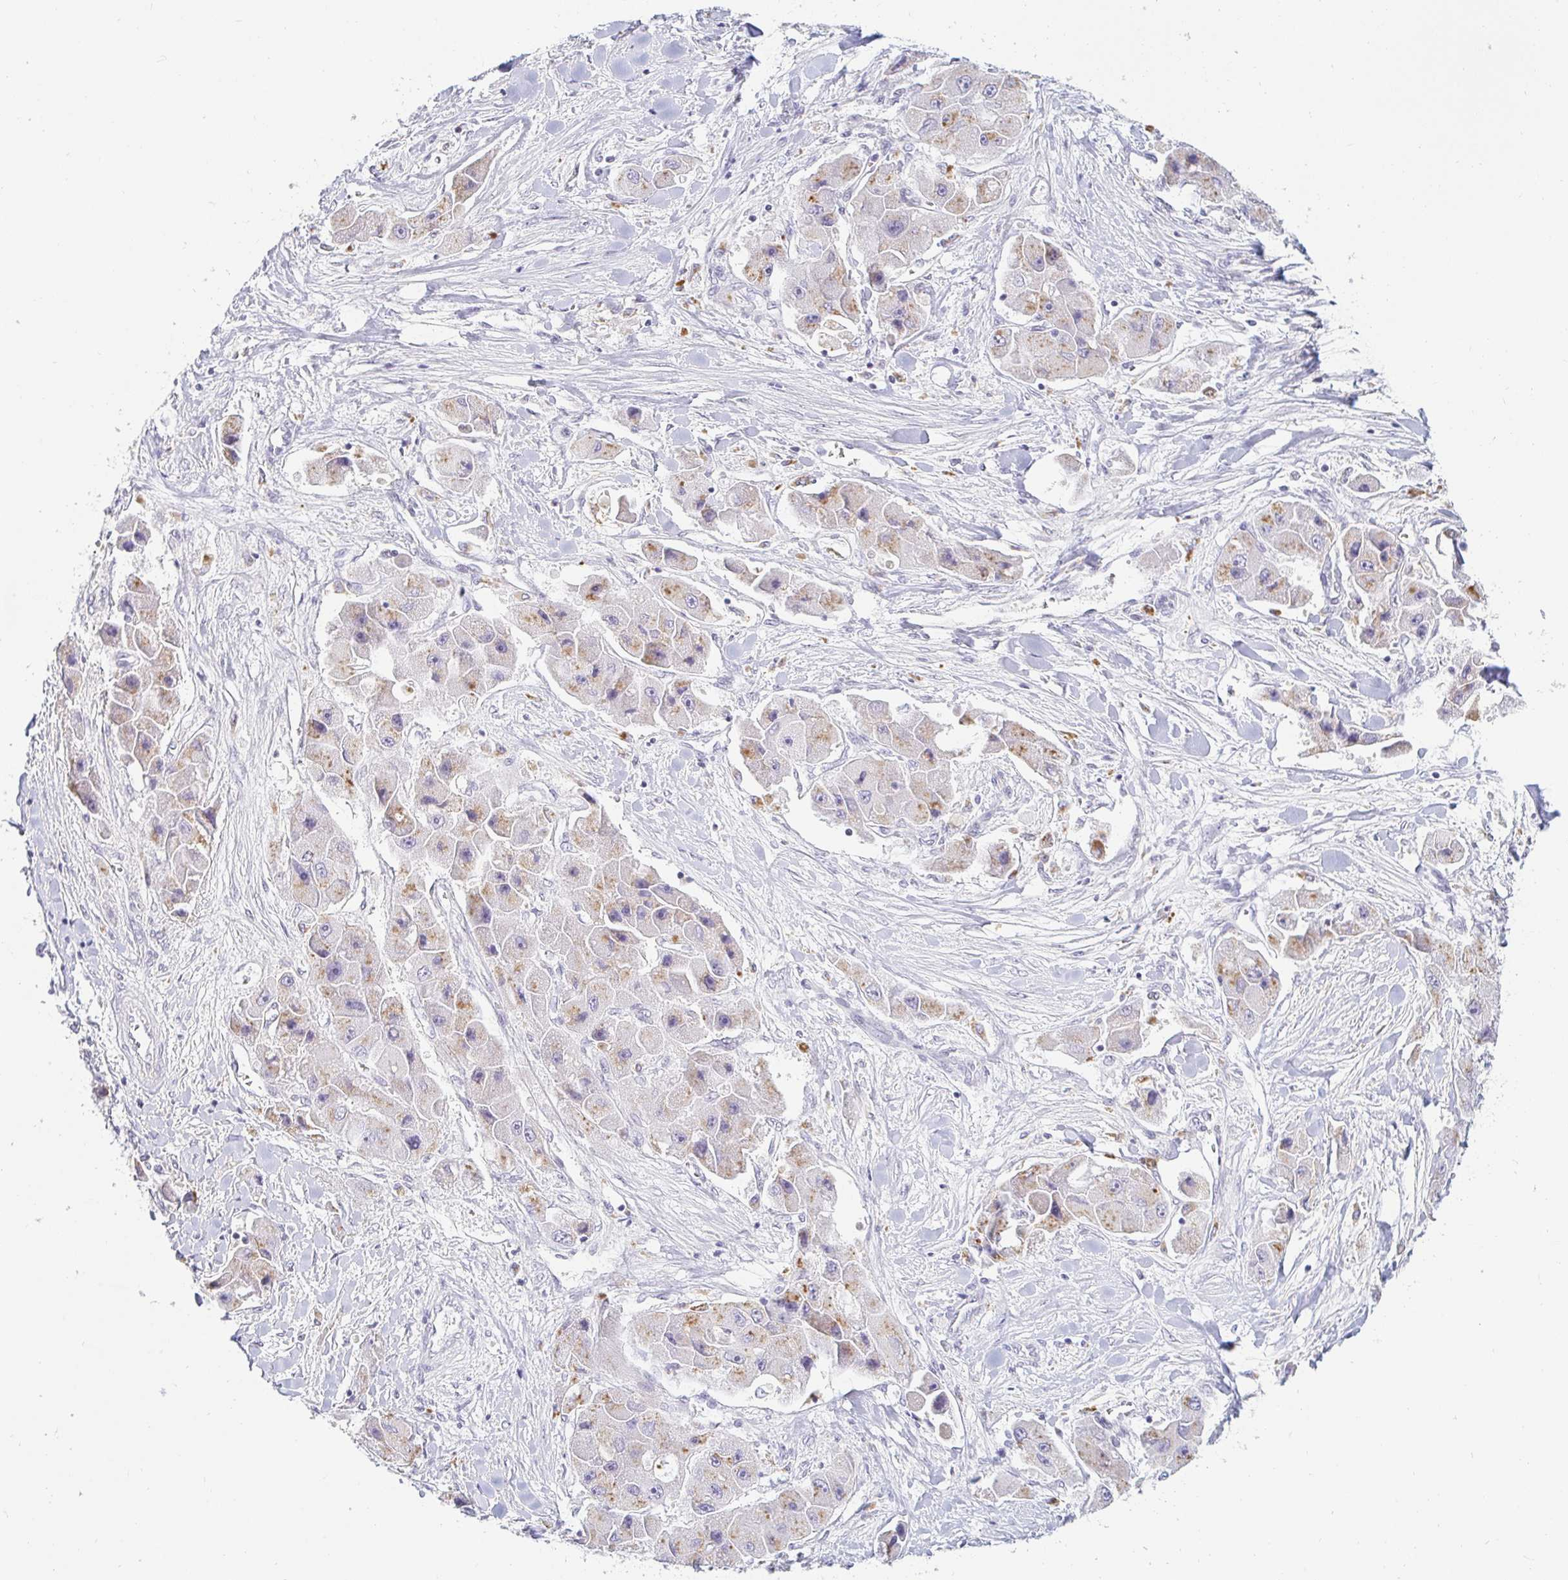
{"staining": {"intensity": "weak", "quantity": "25%-75%", "location": "cytoplasmic/membranous"}, "tissue": "liver cancer", "cell_type": "Tumor cells", "image_type": "cancer", "snomed": [{"axis": "morphology", "description": "Carcinoma, Hepatocellular, NOS"}, {"axis": "topography", "description": "Liver"}], "caption": "Weak cytoplasmic/membranous expression is seen in approximately 25%-75% of tumor cells in liver hepatocellular carcinoma. Nuclei are stained in blue.", "gene": "OR51D1", "patient": {"sex": "male", "age": 24}}